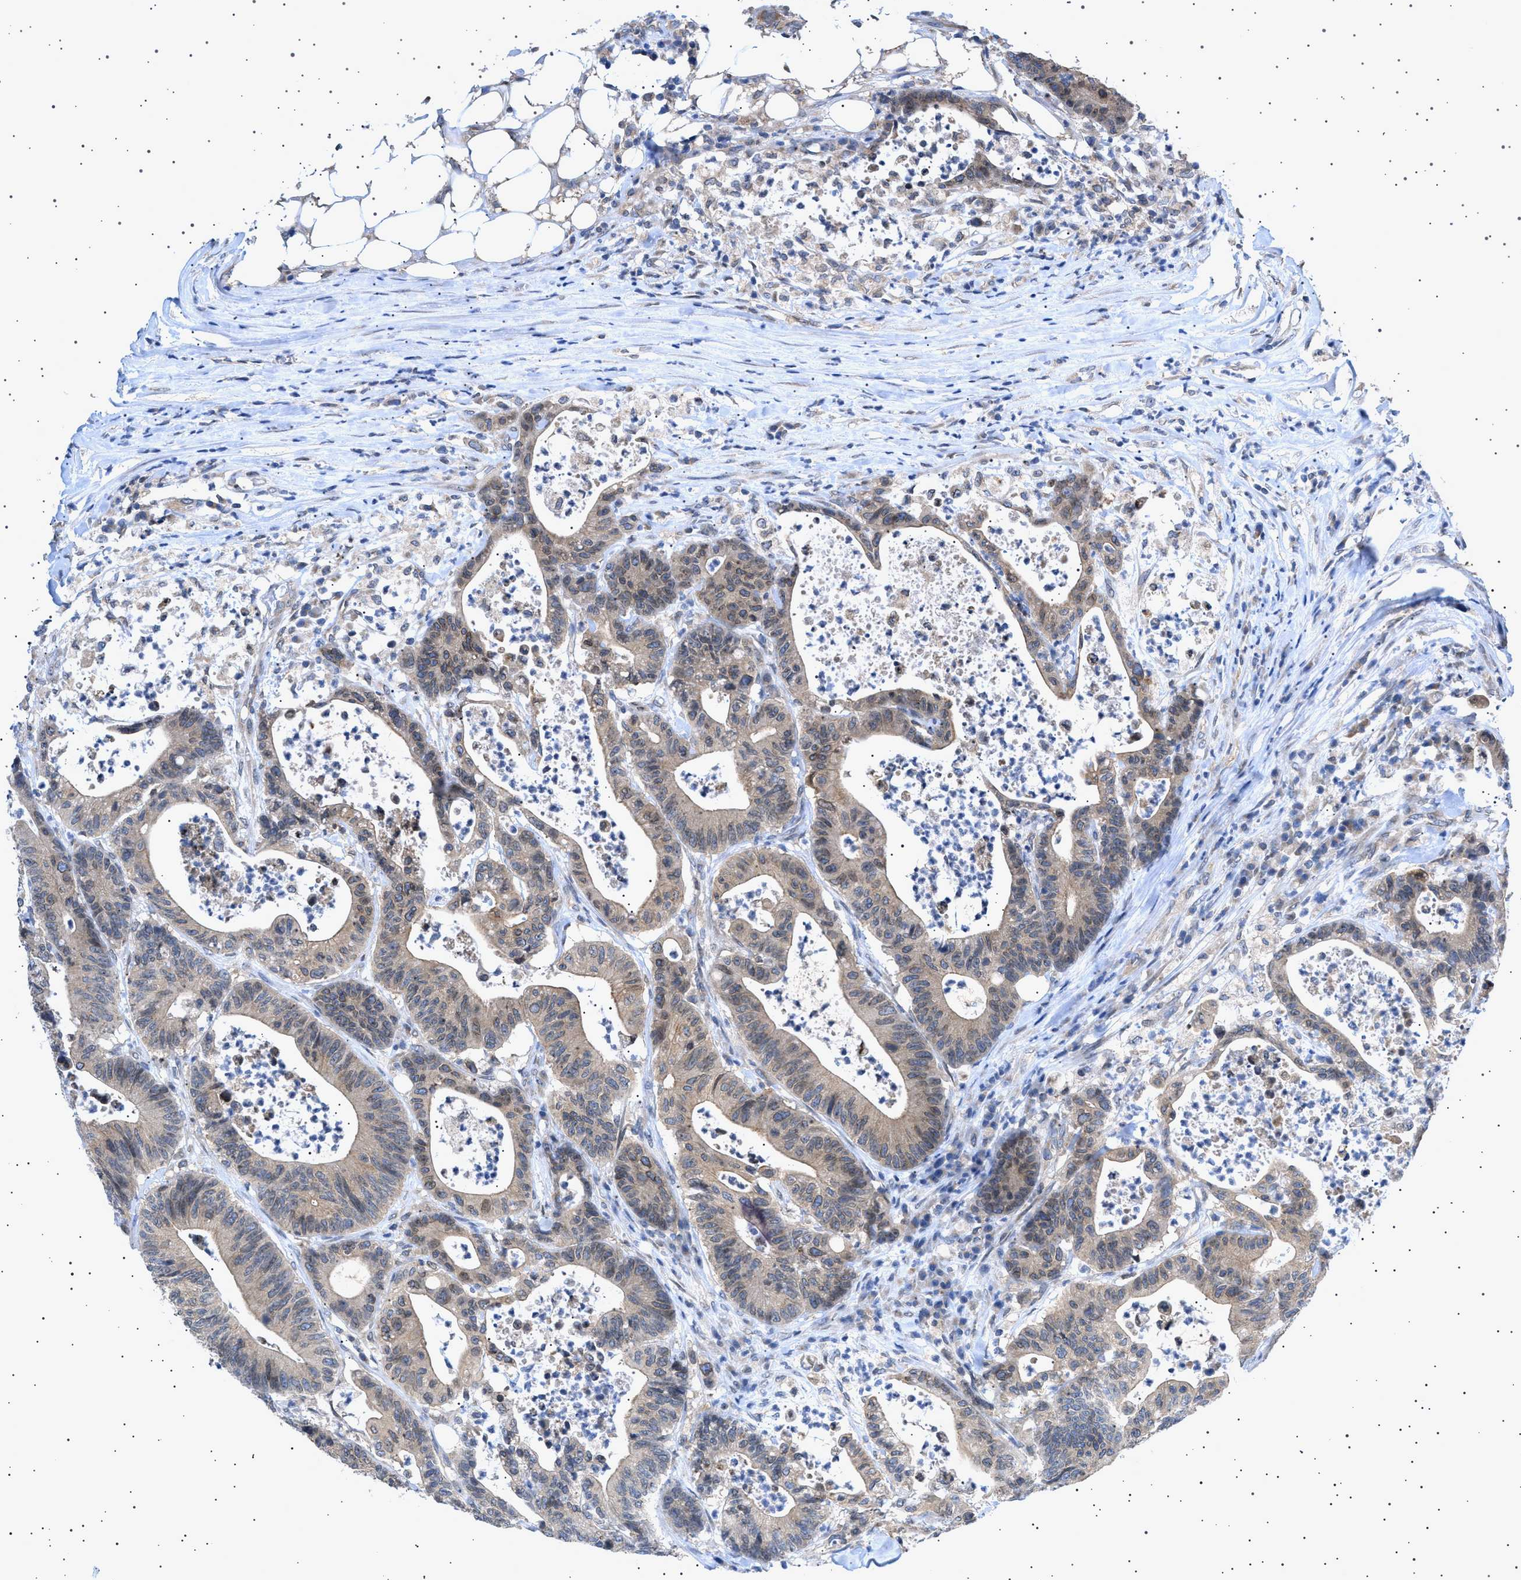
{"staining": {"intensity": "moderate", "quantity": "<25%", "location": "cytoplasmic/membranous,nuclear"}, "tissue": "colorectal cancer", "cell_type": "Tumor cells", "image_type": "cancer", "snomed": [{"axis": "morphology", "description": "Adenocarcinoma, NOS"}, {"axis": "topography", "description": "Colon"}], "caption": "This micrograph shows immunohistochemistry staining of adenocarcinoma (colorectal), with low moderate cytoplasmic/membranous and nuclear positivity in about <25% of tumor cells.", "gene": "NUP93", "patient": {"sex": "female", "age": 84}}